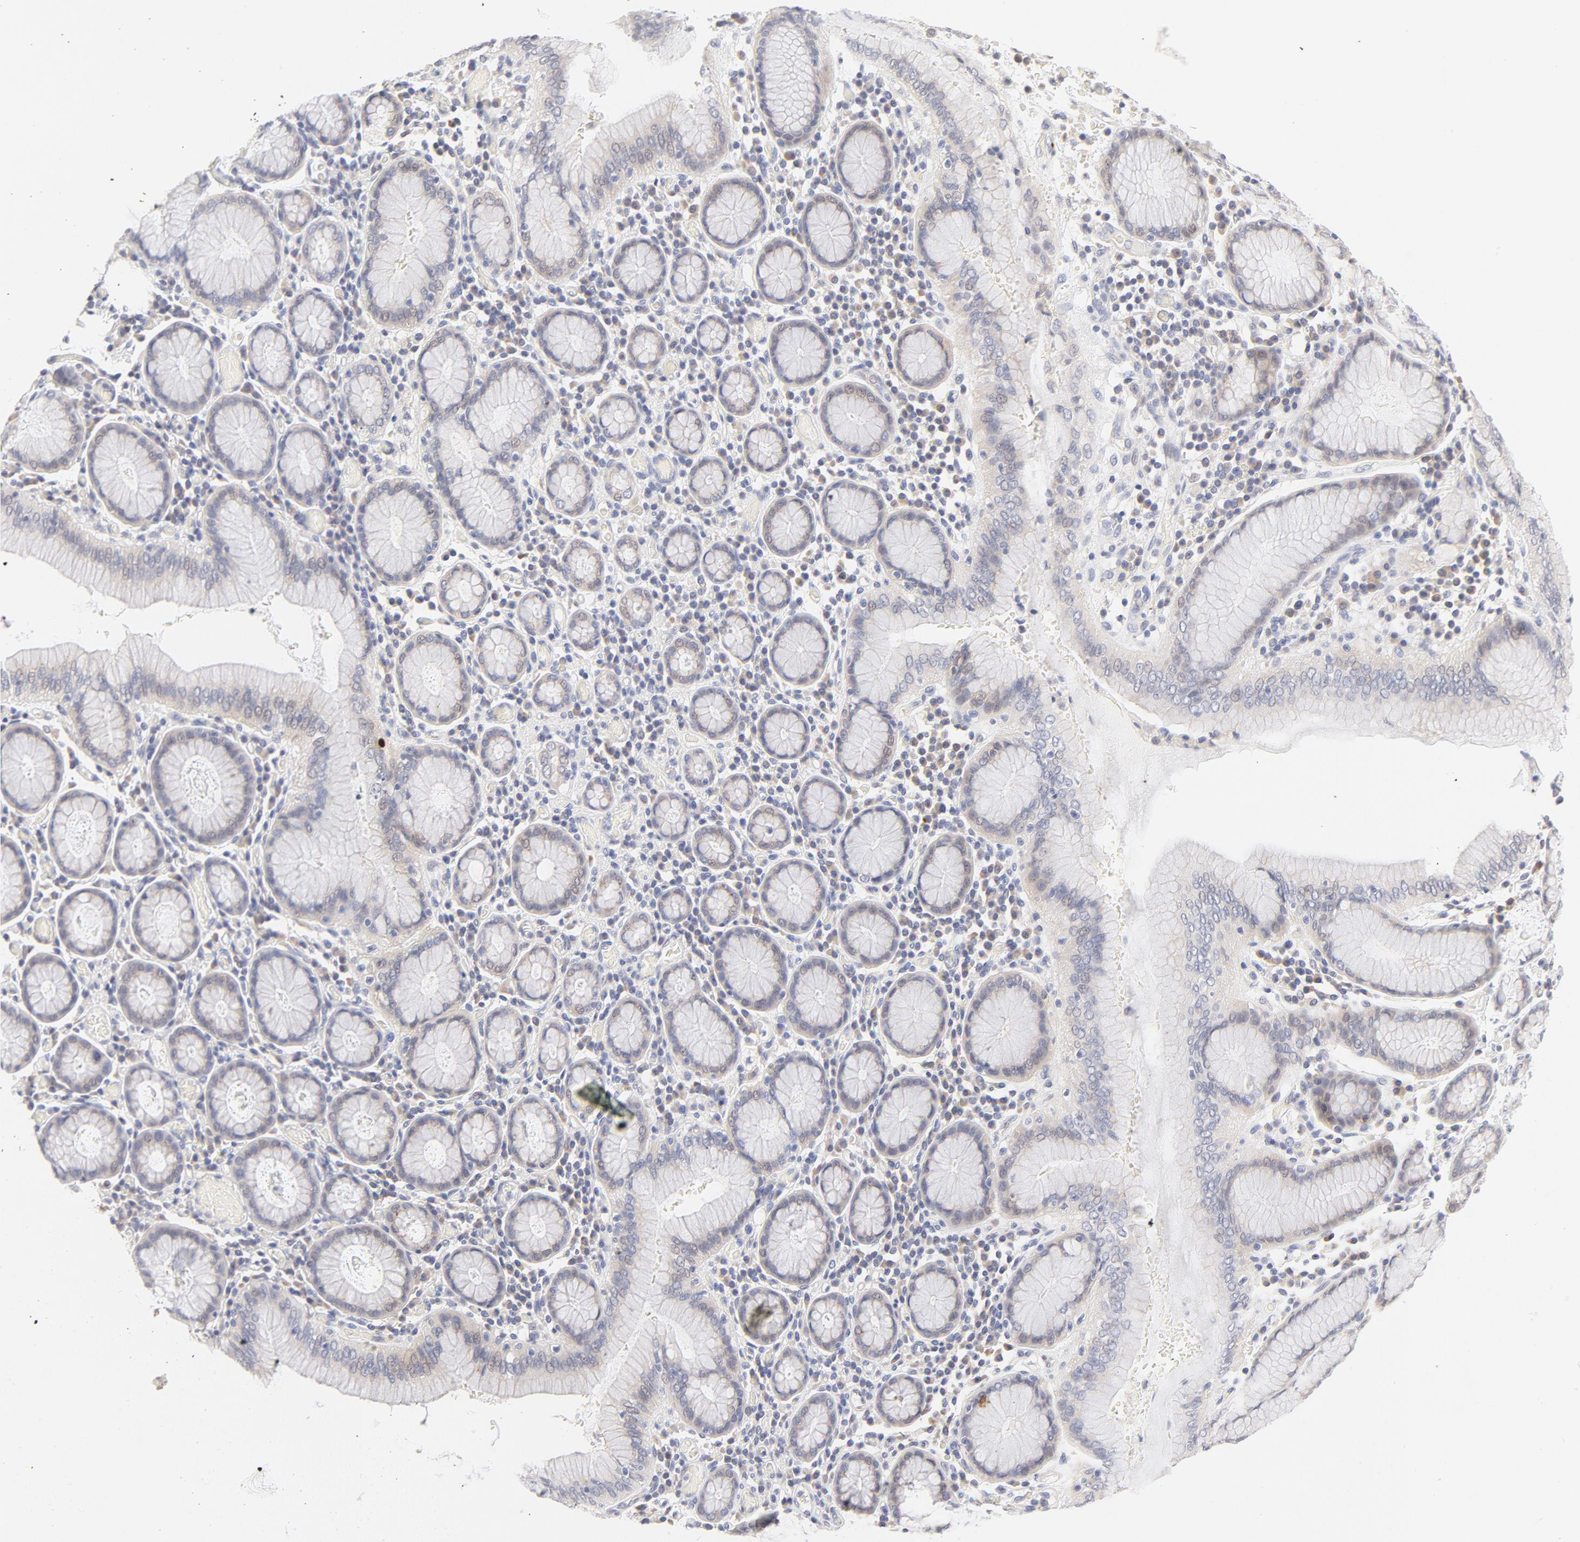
{"staining": {"intensity": "negative", "quantity": "none", "location": "none"}, "tissue": "stomach cancer", "cell_type": "Tumor cells", "image_type": "cancer", "snomed": [{"axis": "morphology", "description": "Adenocarcinoma, NOS"}, {"axis": "topography", "description": "Stomach, lower"}], "caption": "The IHC image has no significant expression in tumor cells of stomach cancer (adenocarcinoma) tissue.", "gene": "NKX2-2", "patient": {"sex": "male", "age": 88}}